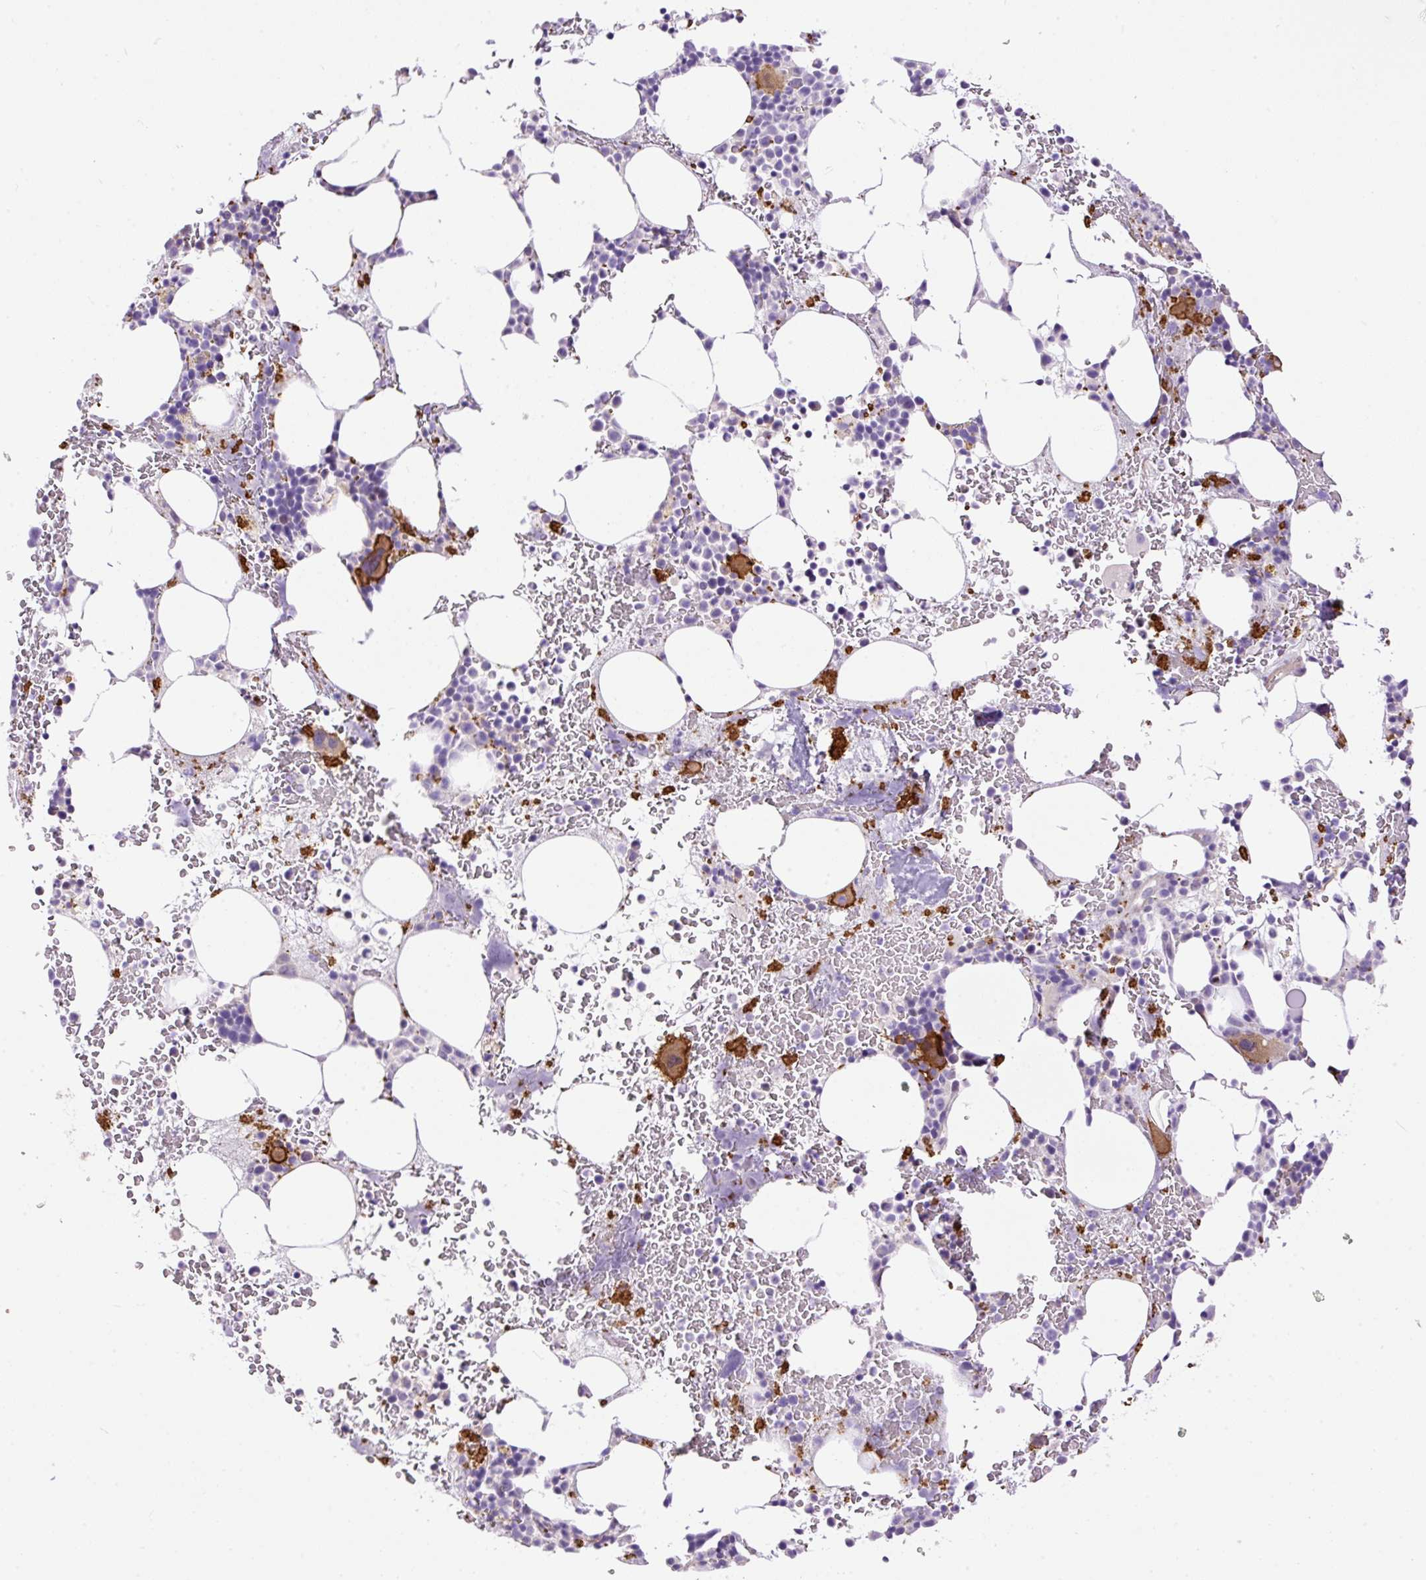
{"staining": {"intensity": "strong", "quantity": "<25%", "location": "cytoplasmic/membranous"}, "tissue": "bone marrow", "cell_type": "Hematopoietic cells", "image_type": "normal", "snomed": [{"axis": "morphology", "description": "Normal tissue, NOS"}, {"axis": "topography", "description": "Bone marrow"}], "caption": "A photomicrograph of bone marrow stained for a protein exhibits strong cytoplasmic/membranous brown staining in hematopoietic cells.", "gene": "MAGEB16", "patient": {"sex": "male", "age": 62}}